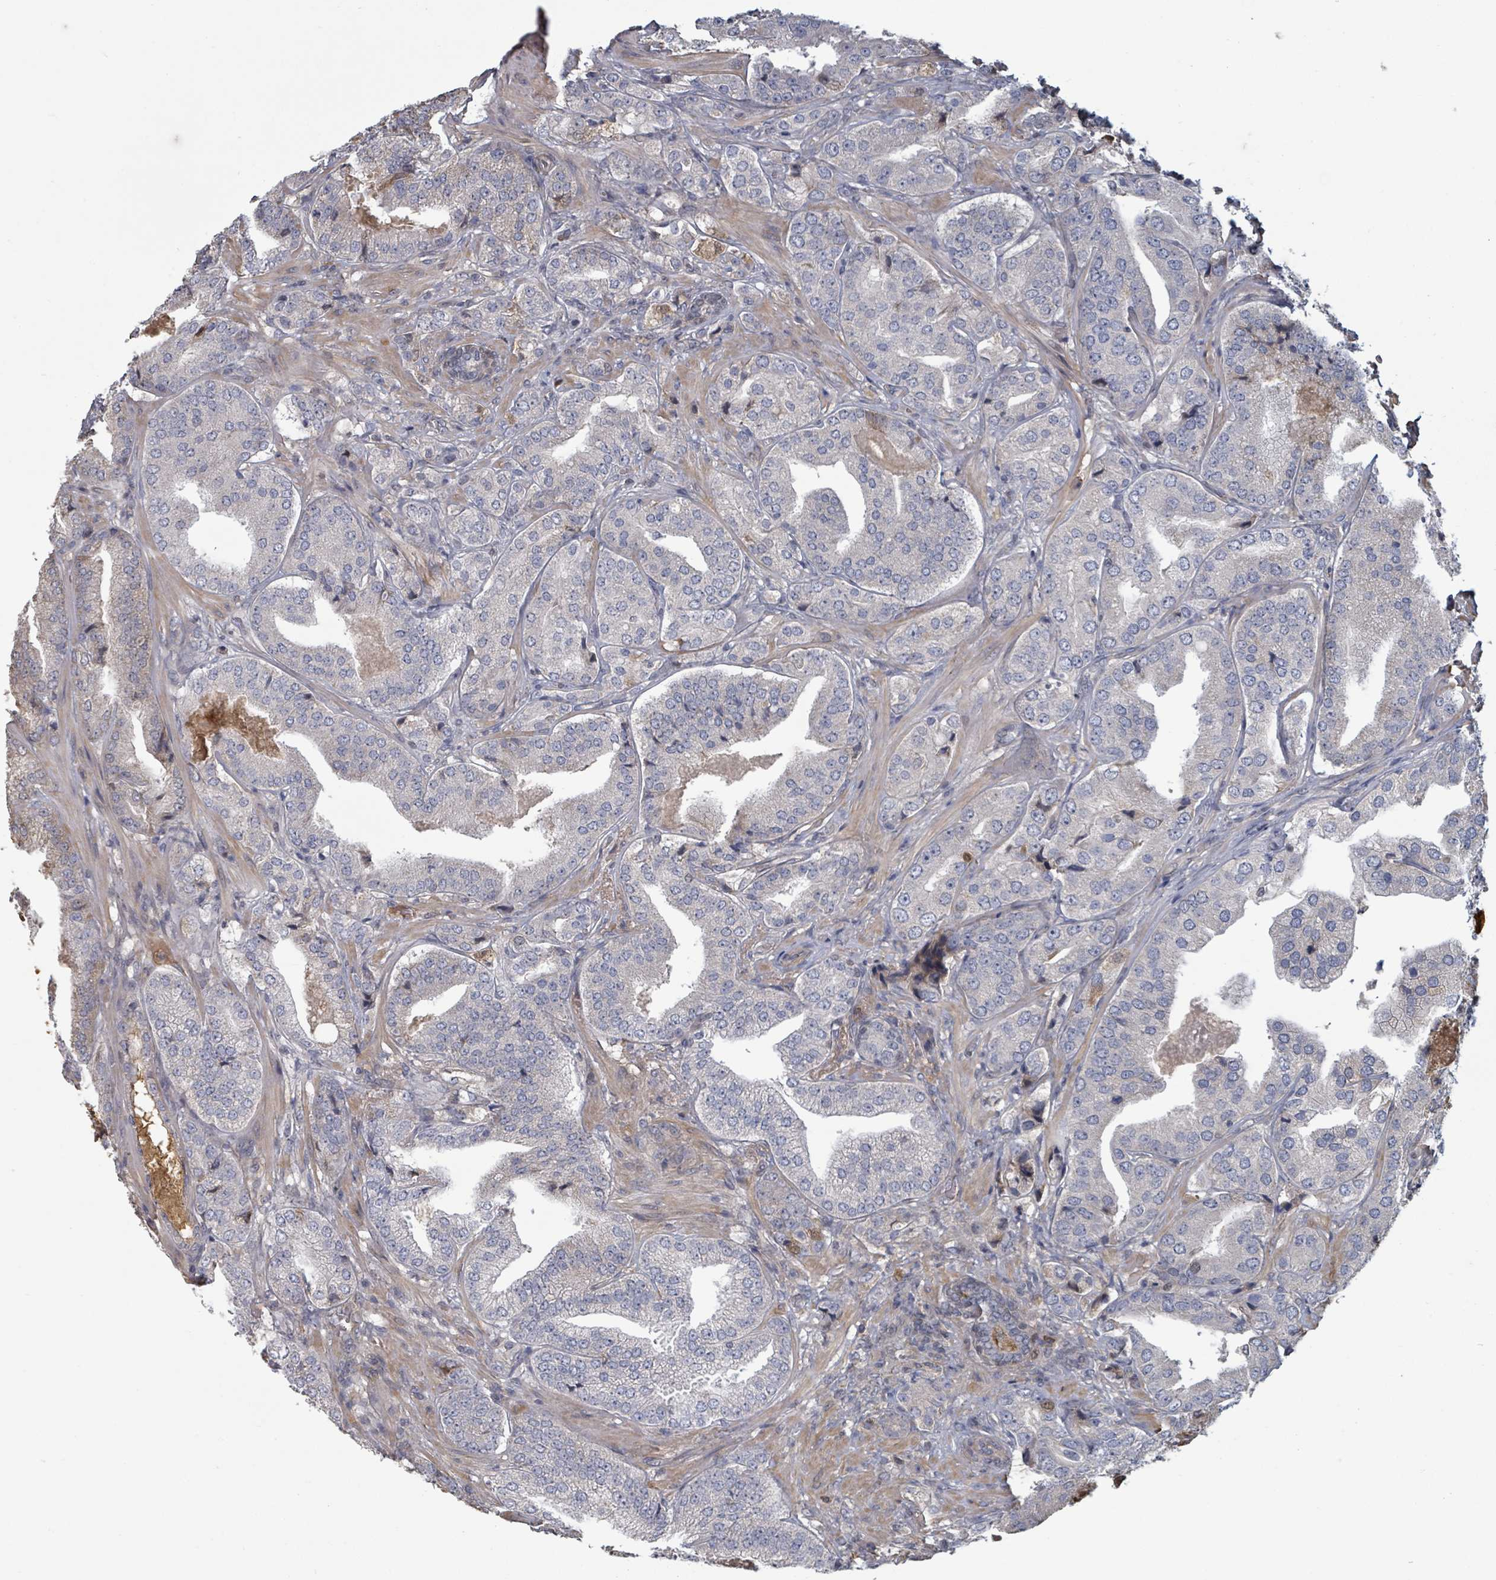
{"staining": {"intensity": "negative", "quantity": "none", "location": "none"}, "tissue": "prostate cancer", "cell_type": "Tumor cells", "image_type": "cancer", "snomed": [{"axis": "morphology", "description": "Adenocarcinoma, High grade"}, {"axis": "topography", "description": "Prostate"}], "caption": "Tumor cells show no significant positivity in prostate cancer.", "gene": "GABBR1", "patient": {"sex": "male", "age": 63}}